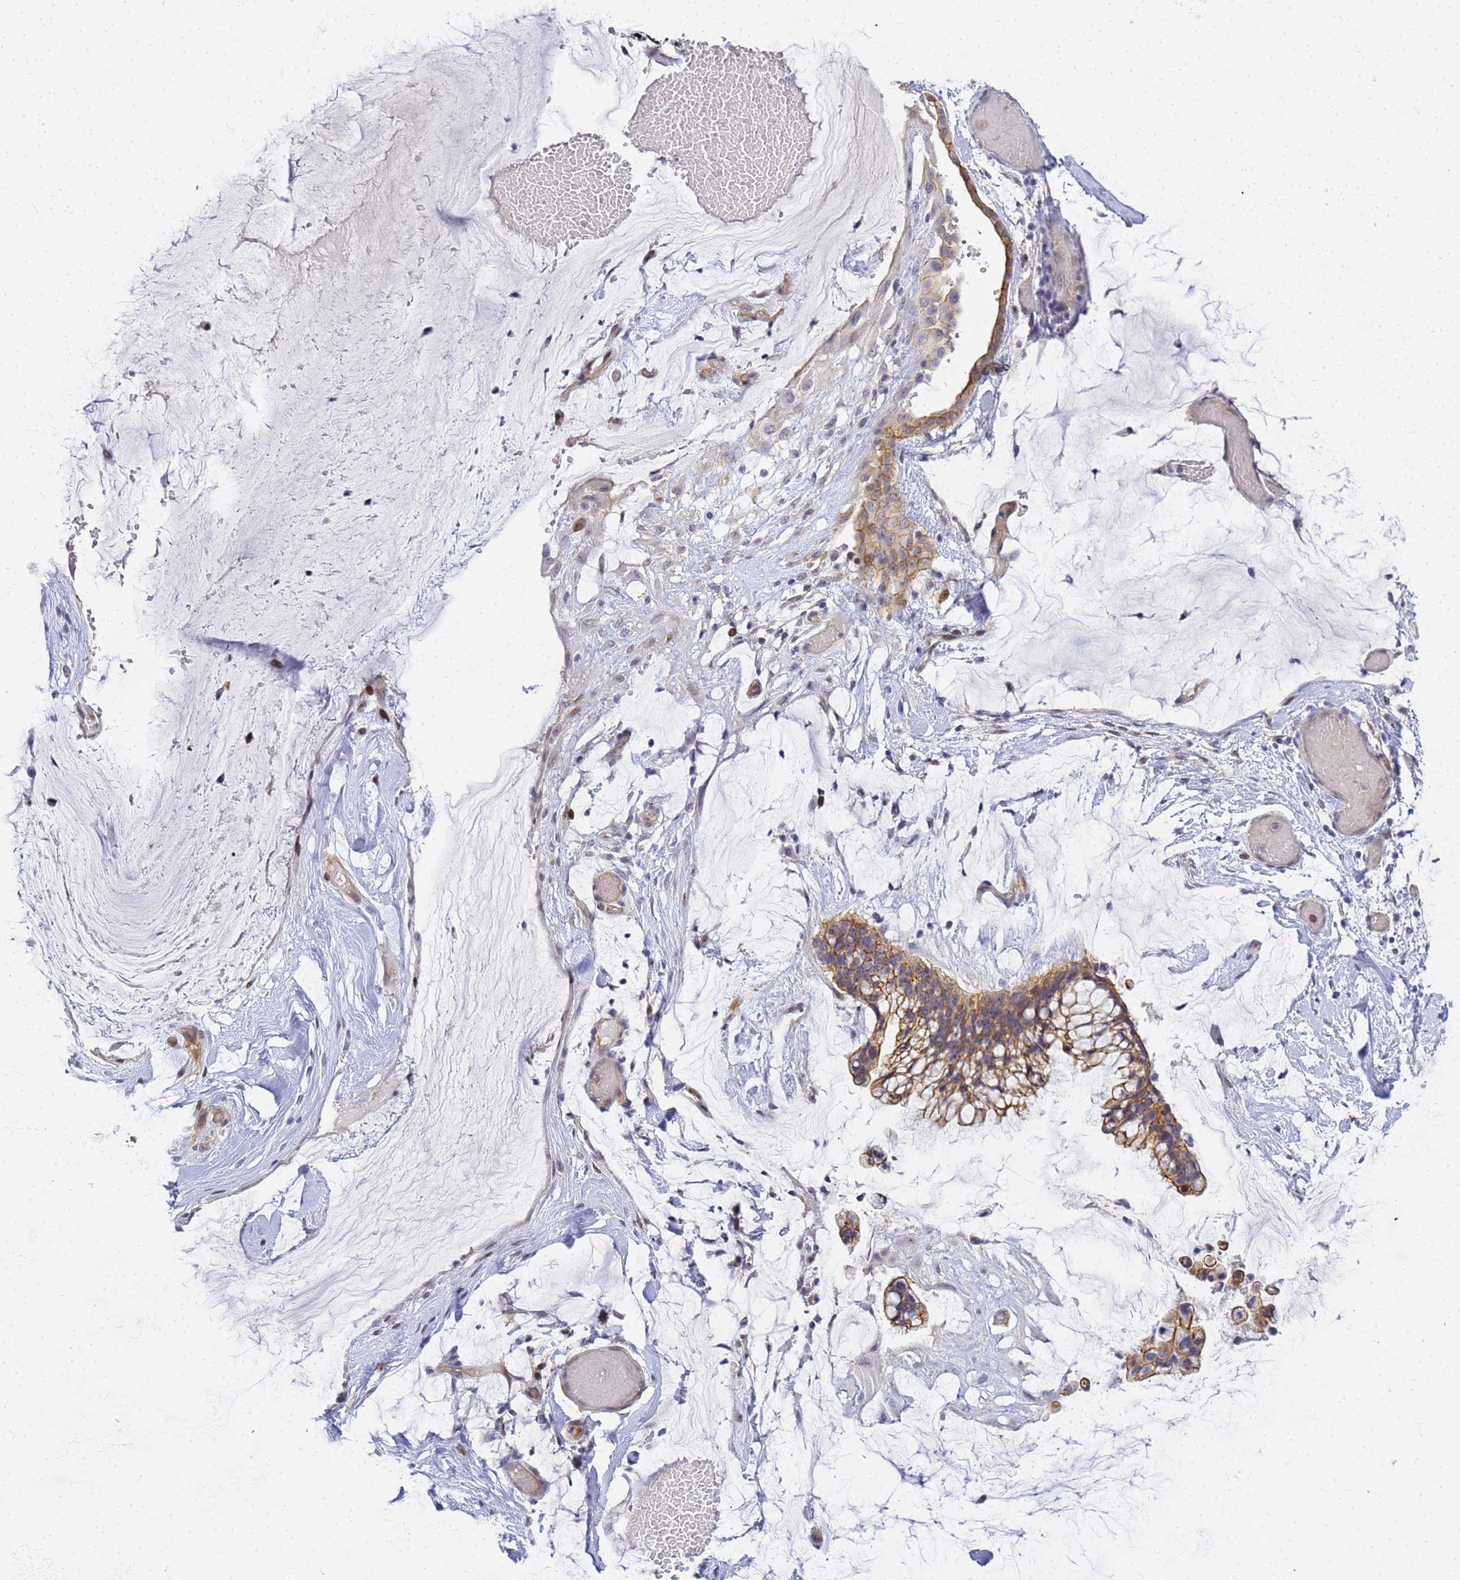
{"staining": {"intensity": "moderate", "quantity": ">75%", "location": "cytoplasmic/membranous"}, "tissue": "ovarian cancer", "cell_type": "Tumor cells", "image_type": "cancer", "snomed": [{"axis": "morphology", "description": "Cystadenocarcinoma, mucinous, NOS"}, {"axis": "topography", "description": "Ovary"}], "caption": "Immunohistochemical staining of human ovarian cancer (mucinous cystadenocarcinoma) shows moderate cytoplasmic/membranous protein positivity in about >75% of tumor cells.", "gene": "GON4L", "patient": {"sex": "female", "age": 39}}